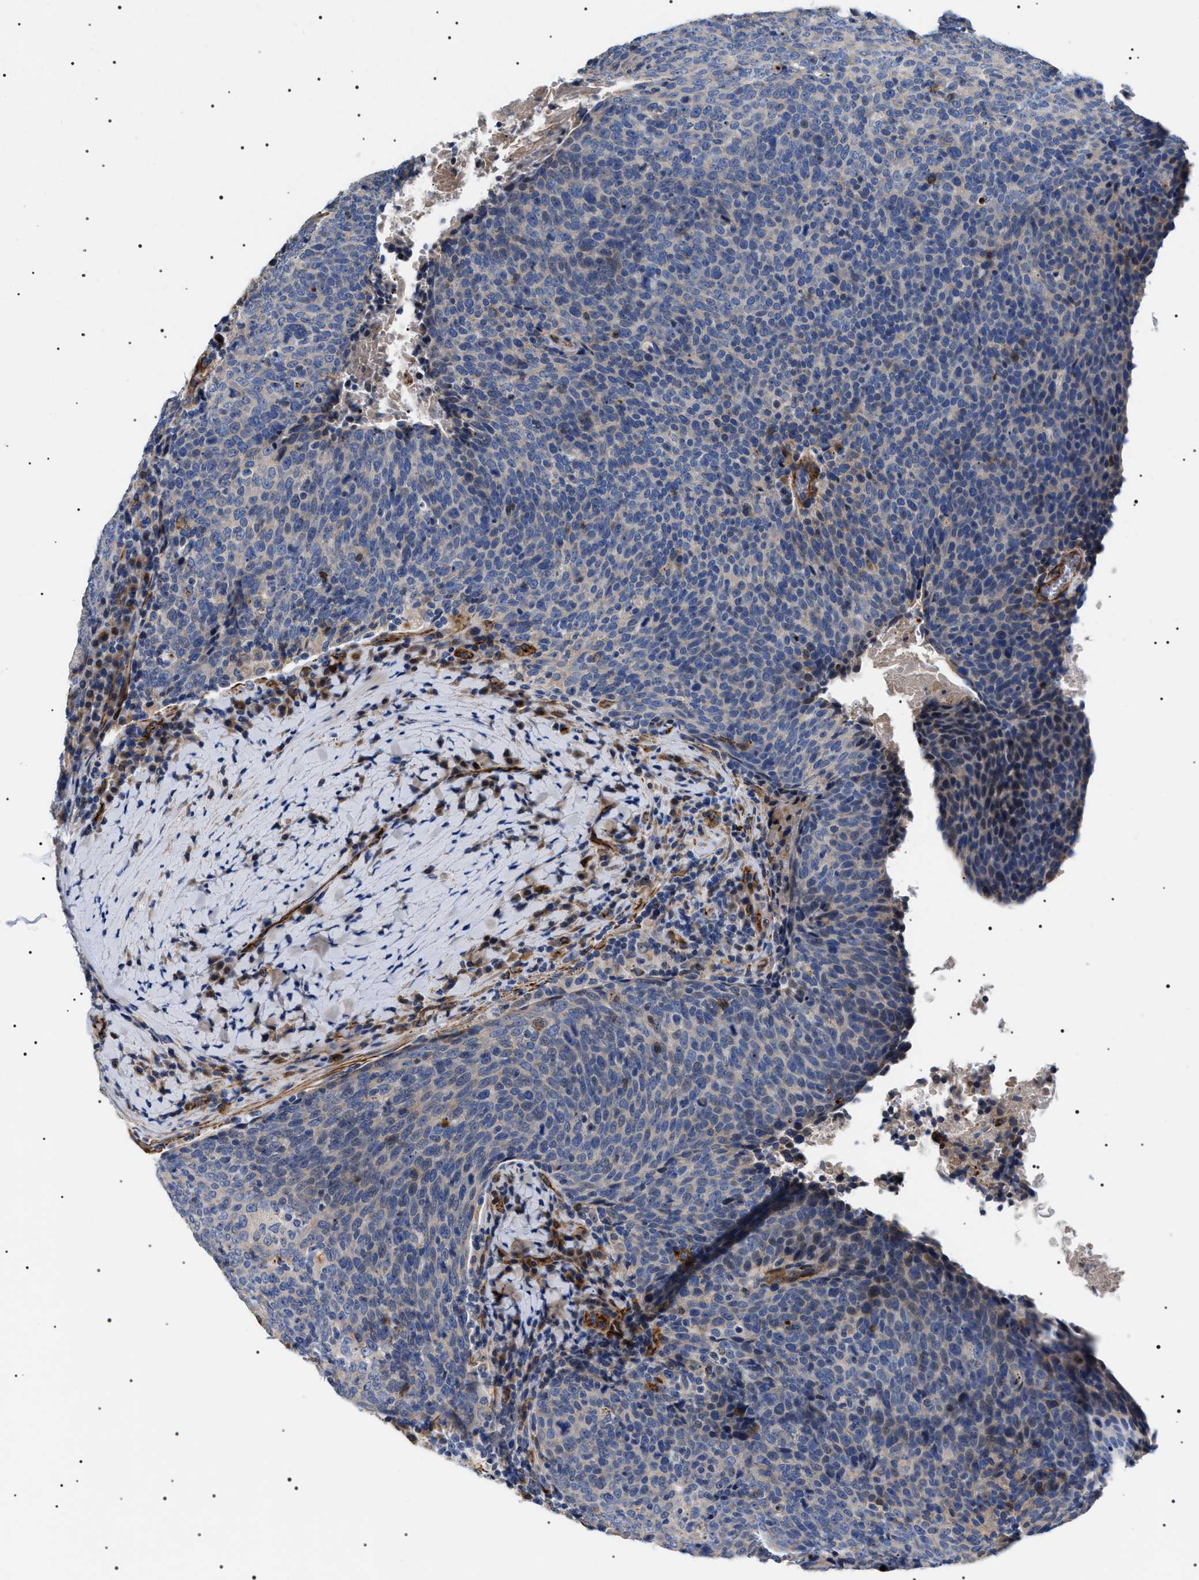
{"staining": {"intensity": "weak", "quantity": "<25%", "location": "cytoplasmic/membranous"}, "tissue": "head and neck cancer", "cell_type": "Tumor cells", "image_type": "cancer", "snomed": [{"axis": "morphology", "description": "Squamous cell carcinoma, NOS"}, {"axis": "morphology", "description": "Squamous cell carcinoma, metastatic, NOS"}, {"axis": "topography", "description": "Lymph node"}, {"axis": "topography", "description": "Head-Neck"}], "caption": "A photomicrograph of human head and neck squamous cell carcinoma is negative for staining in tumor cells. (DAB (3,3'-diaminobenzidine) immunohistochemistry (IHC), high magnification).", "gene": "TMEM222", "patient": {"sex": "male", "age": 62}}